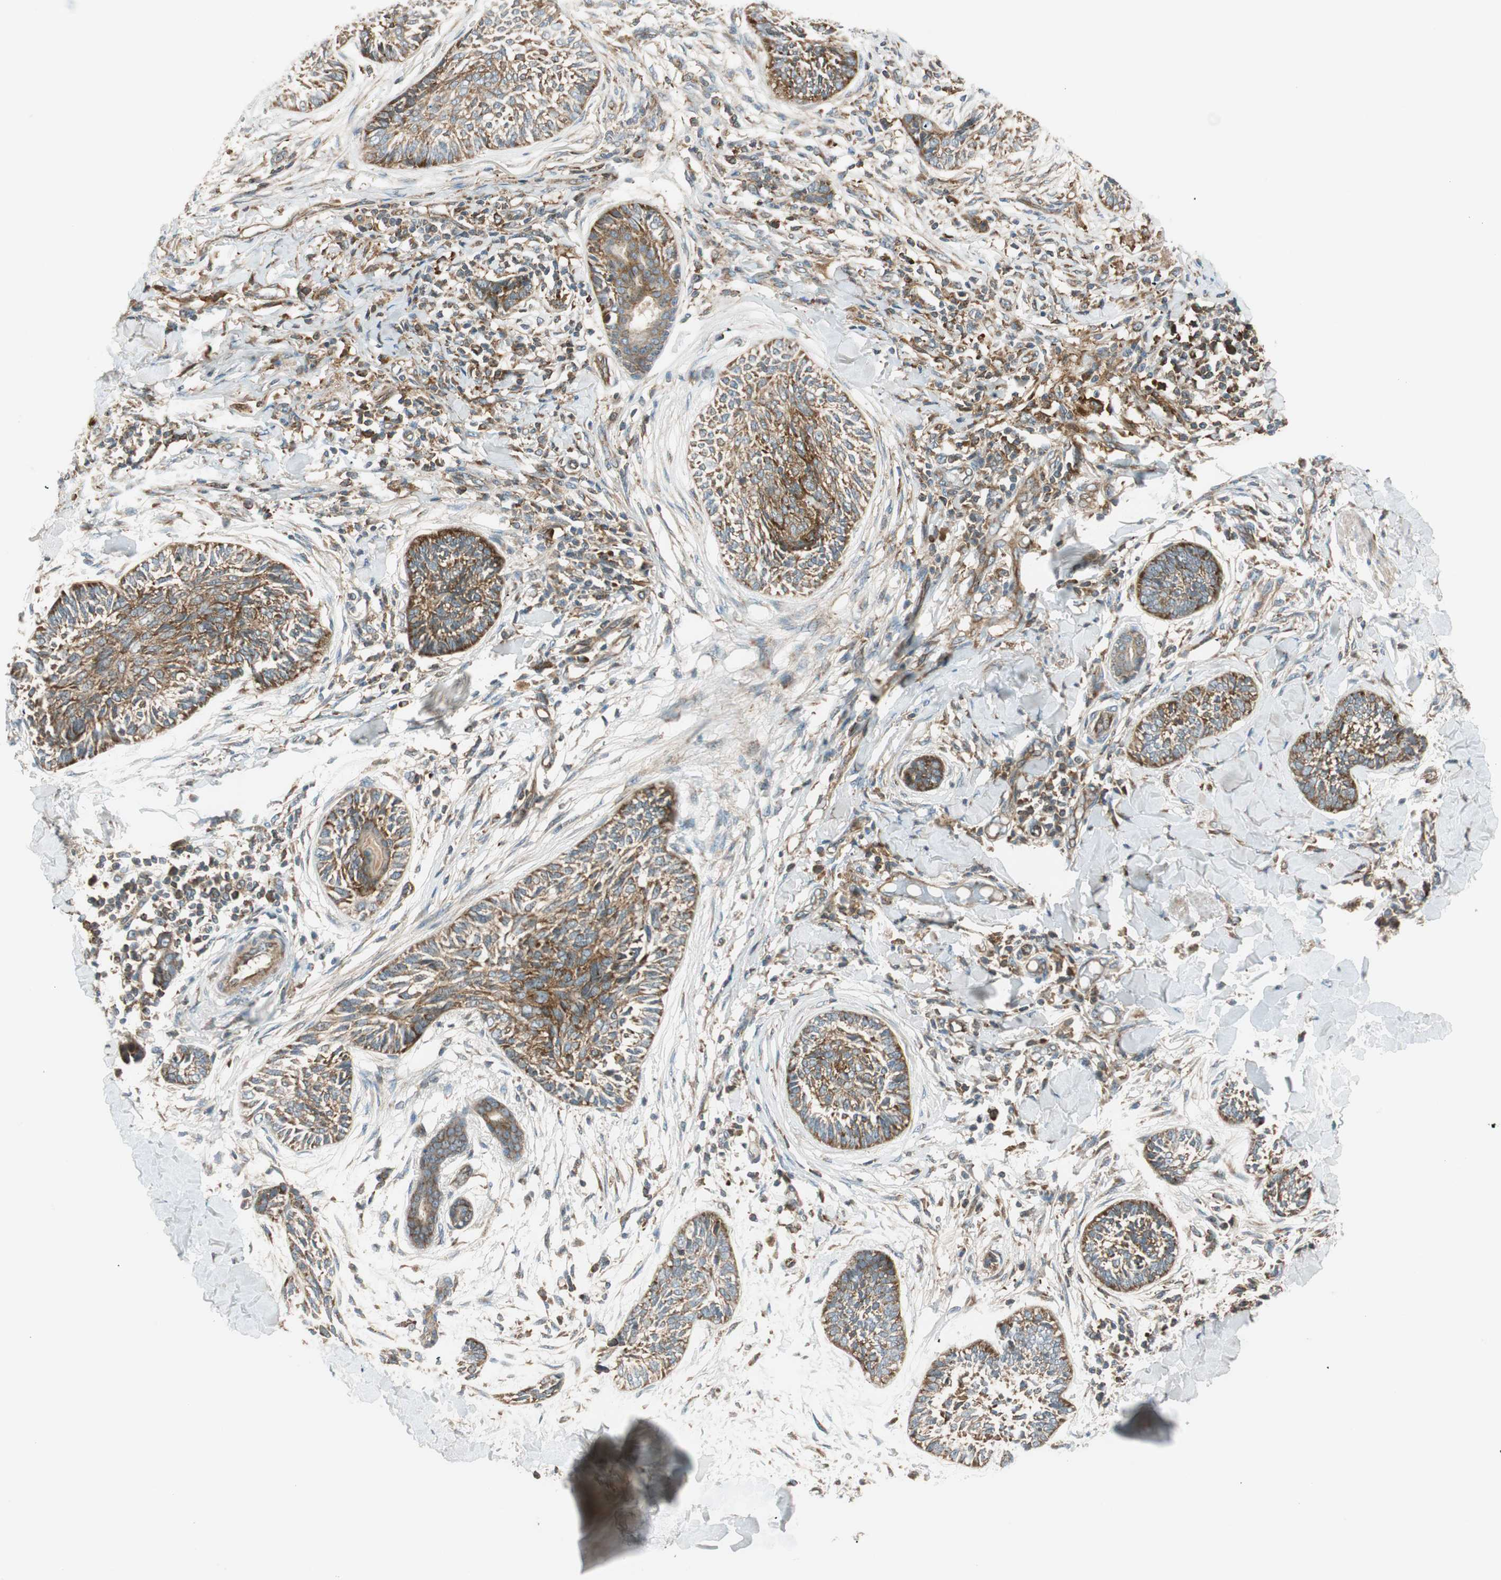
{"staining": {"intensity": "moderate", "quantity": ">75%", "location": "cytoplasmic/membranous"}, "tissue": "skin cancer", "cell_type": "Tumor cells", "image_type": "cancer", "snomed": [{"axis": "morphology", "description": "Papilloma, NOS"}, {"axis": "morphology", "description": "Basal cell carcinoma"}, {"axis": "topography", "description": "Skin"}], "caption": "Skin cancer was stained to show a protein in brown. There is medium levels of moderate cytoplasmic/membranous expression in approximately >75% of tumor cells.", "gene": "ABI1", "patient": {"sex": "male", "age": 87}}